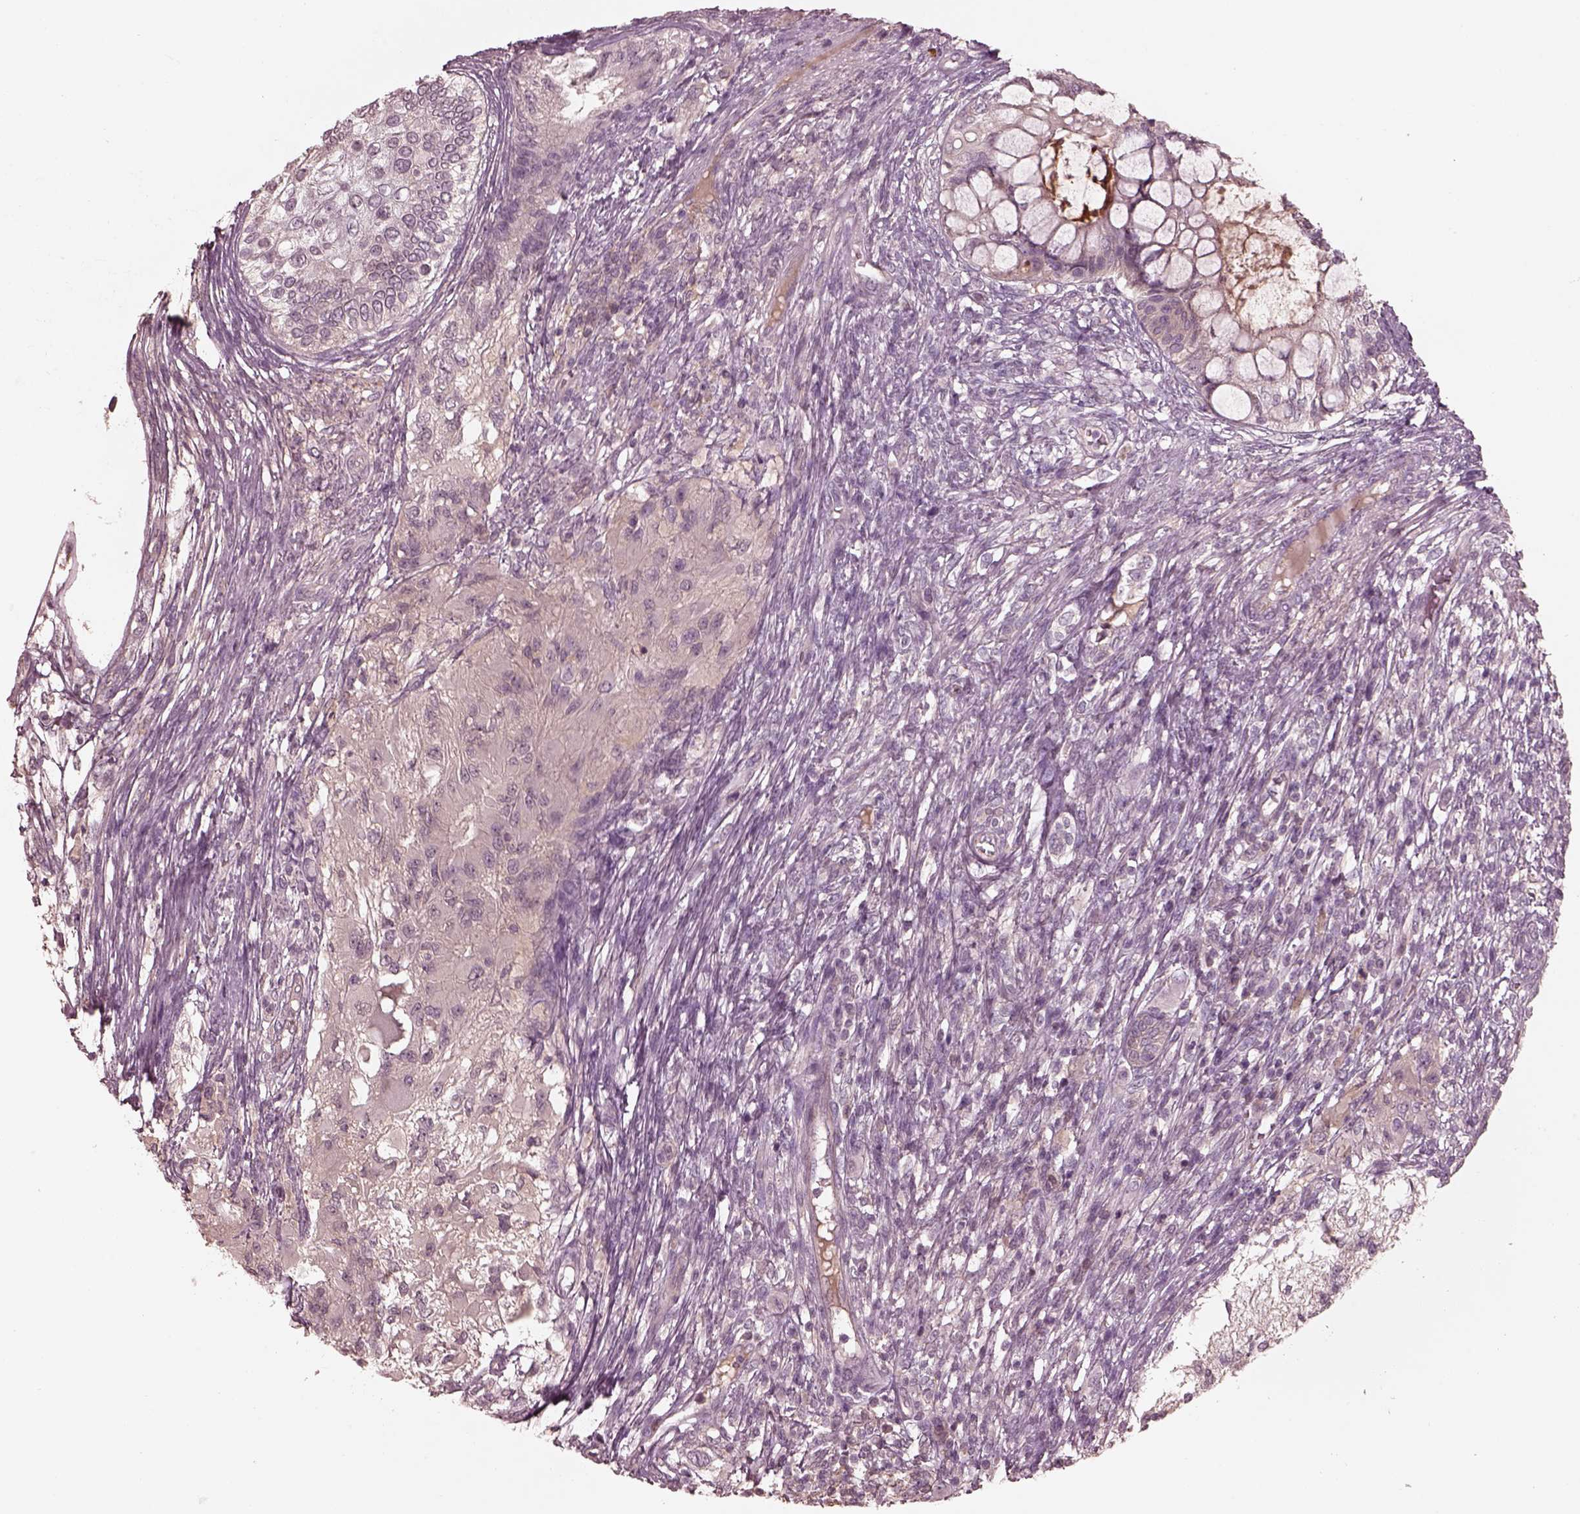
{"staining": {"intensity": "negative", "quantity": "none", "location": "none"}, "tissue": "testis cancer", "cell_type": "Tumor cells", "image_type": "cancer", "snomed": [{"axis": "morphology", "description": "Seminoma, NOS"}, {"axis": "morphology", "description": "Carcinoma, Embryonal, NOS"}, {"axis": "topography", "description": "Testis"}], "caption": "The image reveals no significant staining in tumor cells of testis cancer.", "gene": "VWA5B1", "patient": {"sex": "male", "age": 41}}